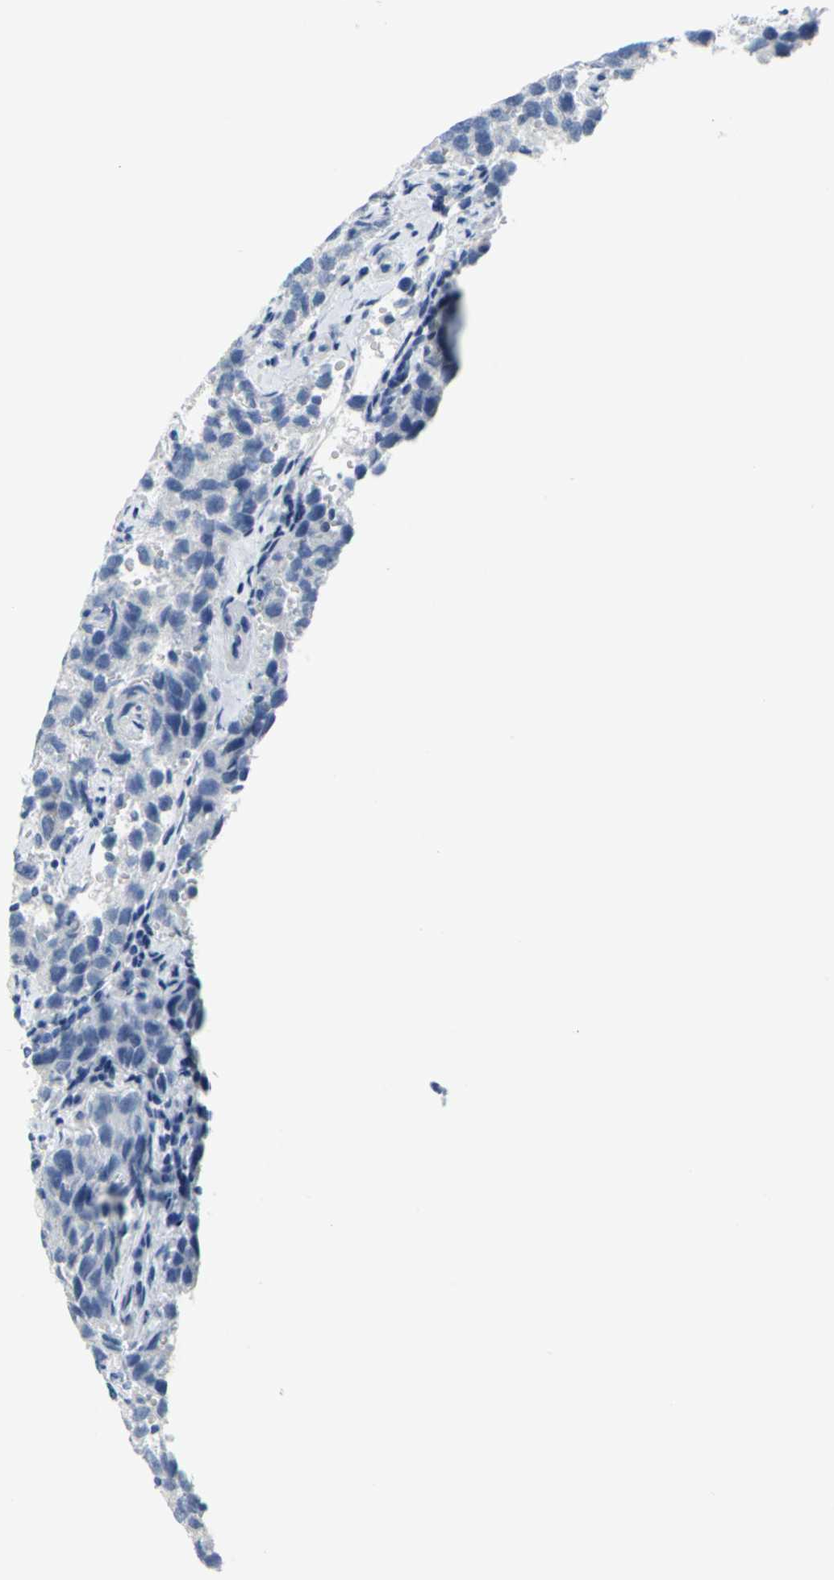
{"staining": {"intensity": "negative", "quantity": "none", "location": "none"}, "tissue": "testis cancer", "cell_type": "Tumor cells", "image_type": "cancer", "snomed": [{"axis": "morphology", "description": "Seminoma, NOS"}, {"axis": "topography", "description": "Testis"}], "caption": "Seminoma (testis) was stained to show a protein in brown. There is no significant staining in tumor cells. (Stains: DAB (3,3'-diaminobenzidine) immunohistochemistry (IHC) with hematoxylin counter stain, Microscopy: brightfield microscopy at high magnification).", "gene": "SFN", "patient": {"sex": "male", "age": 39}}